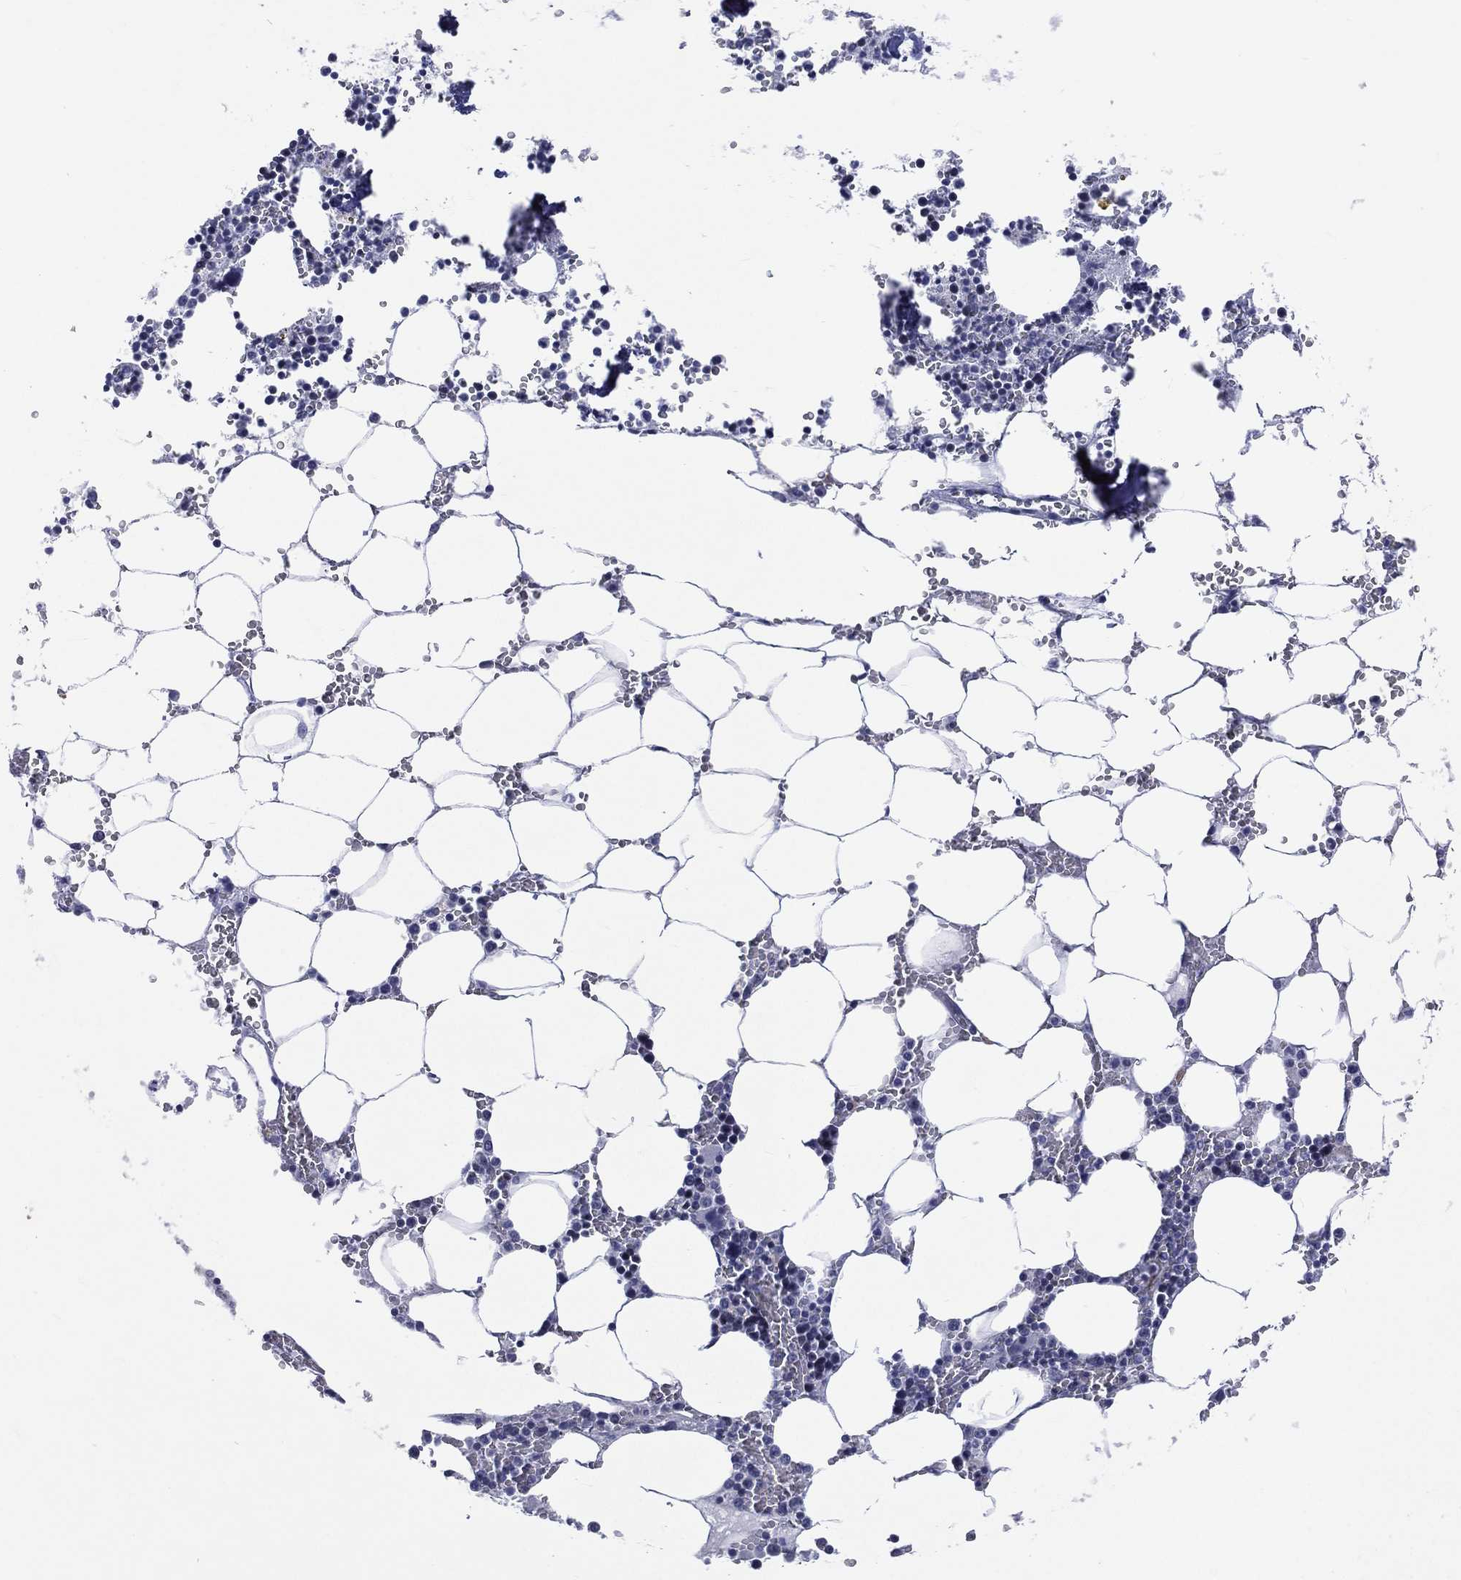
{"staining": {"intensity": "negative", "quantity": "none", "location": "none"}, "tissue": "bone marrow", "cell_type": "Hematopoietic cells", "image_type": "normal", "snomed": [{"axis": "morphology", "description": "Normal tissue, NOS"}, {"axis": "topography", "description": "Bone marrow"}], "caption": "A photomicrograph of human bone marrow is negative for staining in hematopoietic cells.", "gene": "SSX1", "patient": {"sex": "female", "age": 64}}